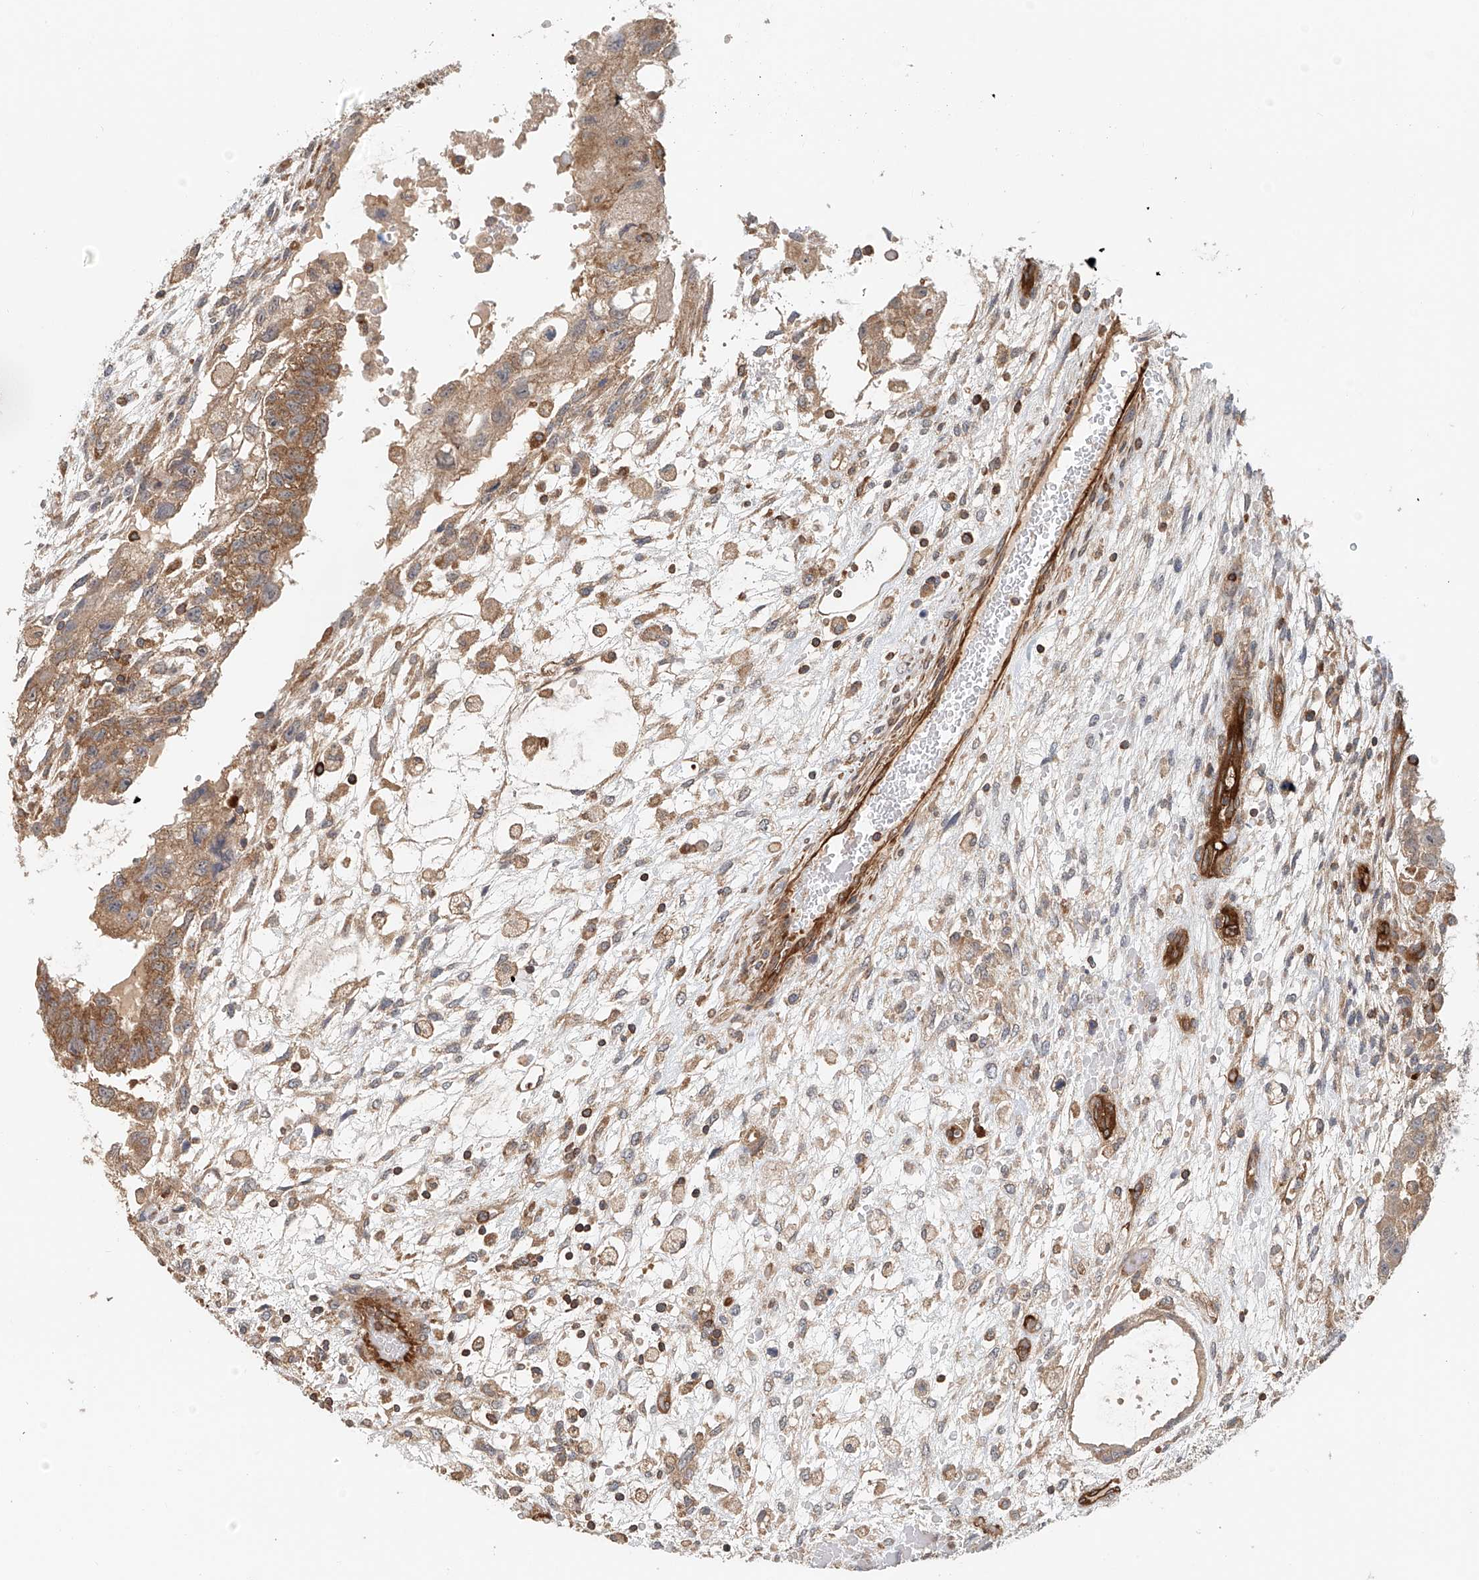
{"staining": {"intensity": "moderate", "quantity": ">75%", "location": "cytoplasmic/membranous"}, "tissue": "testis cancer", "cell_type": "Tumor cells", "image_type": "cancer", "snomed": [{"axis": "morphology", "description": "Carcinoma, Embryonal, NOS"}, {"axis": "topography", "description": "Testis"}], "caption": "There is medium levels of moderate cytoplasmic/membranous staining in tumor cells of testis cancer, as demonstrated by immunohistochemical staining (brown color).", "gene": "FRYL", "patient": {"sex": "male", "age": 36}}